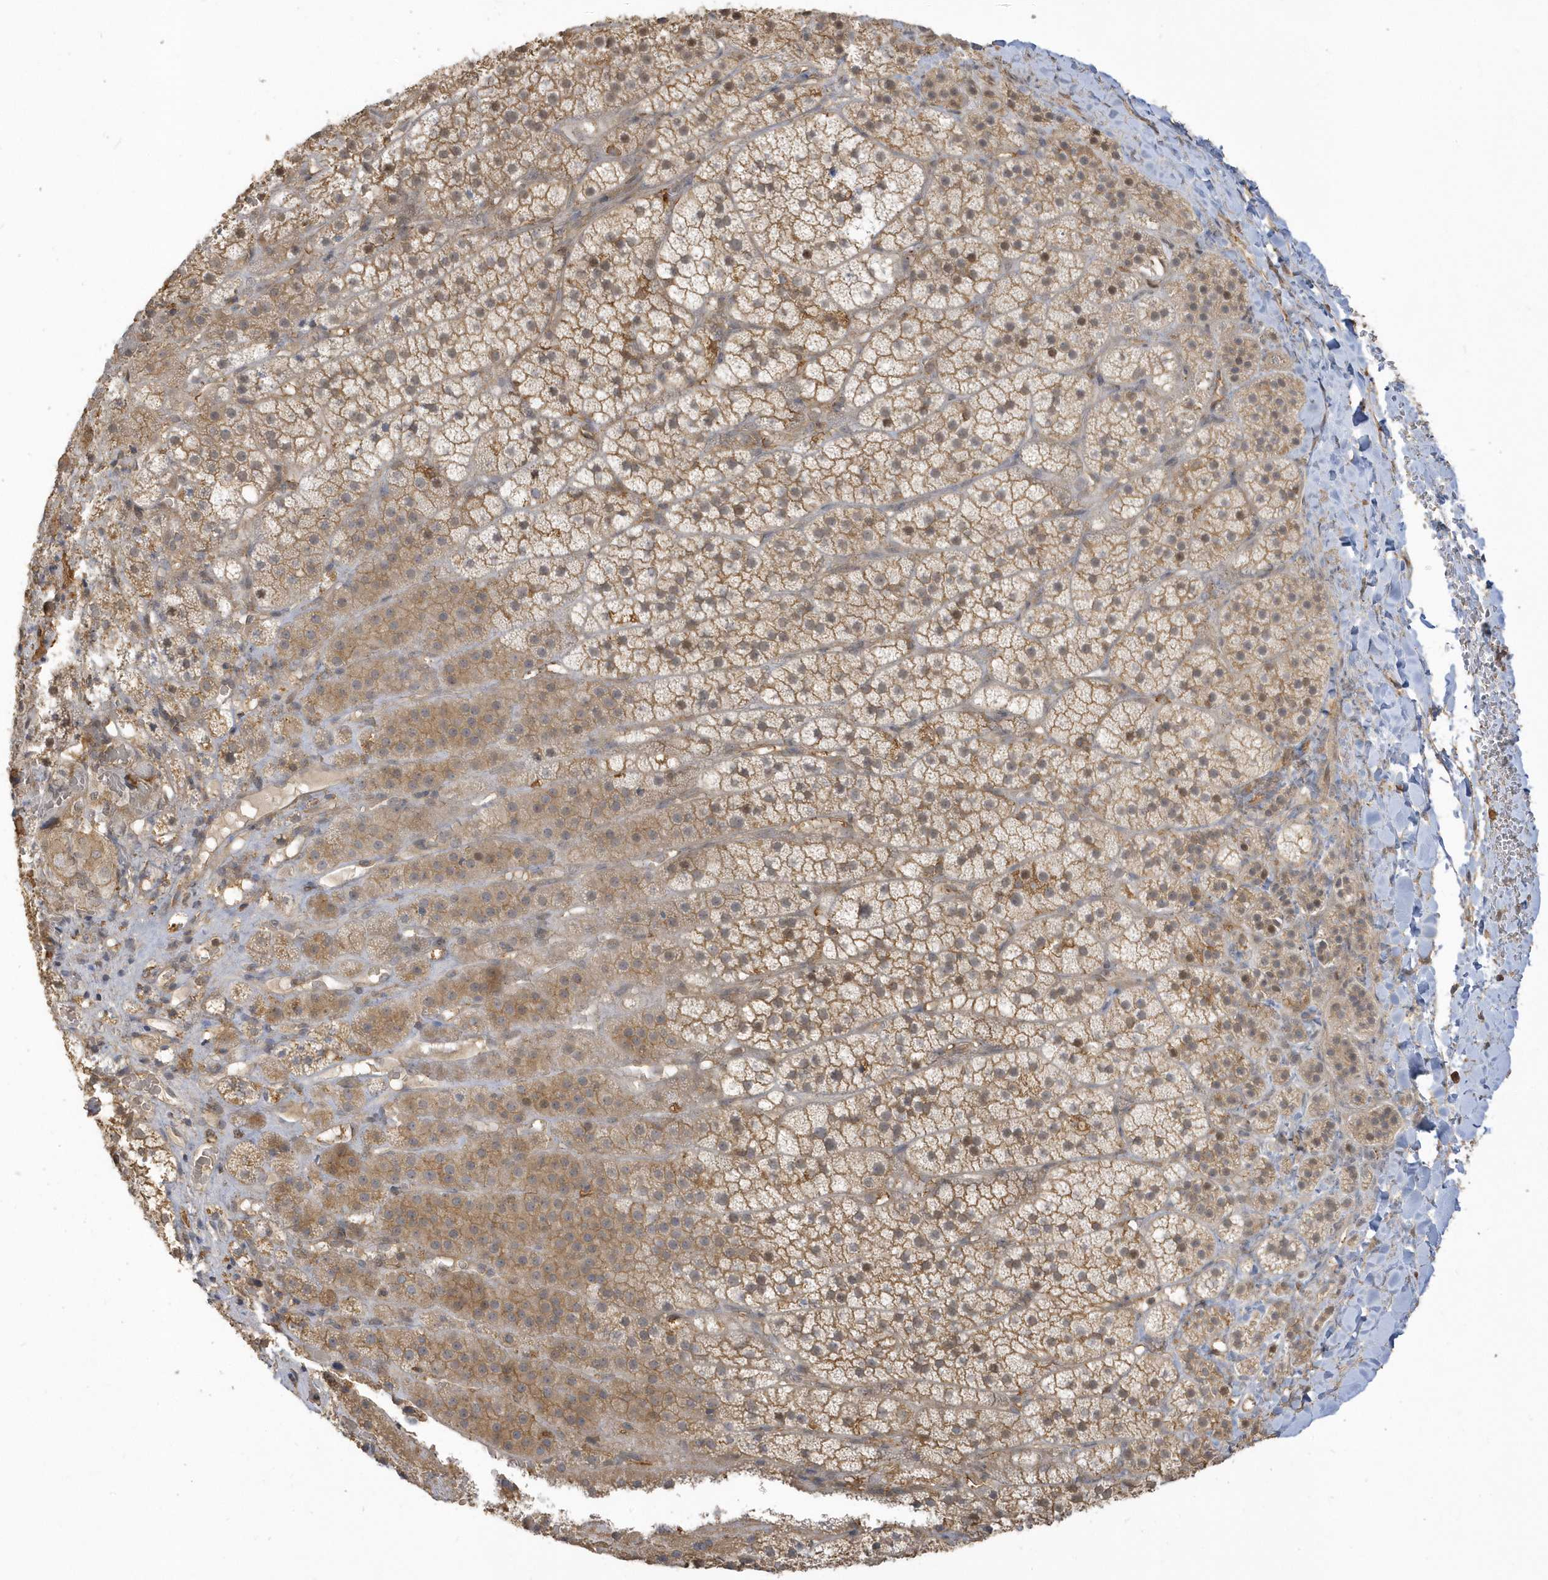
{"staining": {"intensity": "moderate", "quantity": ">75%", "location": "cytoplasmic/membranous"}, "tissue": "adrenal gland", "cell_type": "Glandular cells", "image_type": "normal", "snomed": [{"axis": "morphology", "description": "Normal tissue, NOS"}, {"axis": "topography", "description": "Adrenal gland"}], "caption": "Glandular cells demonstrate medium levels of moderate cytoplasmic/membranous positivity in approximately >75% of cells in unremarkable adrenal gland. (Stains: DAB (3,3'-diaminobenzidine) in brown, nuclei in blue, Microscopy: brightfield microscopy at high magnification).", "gene": "ZBTB8A", "patient": {"sex": "female", "age": 44}}